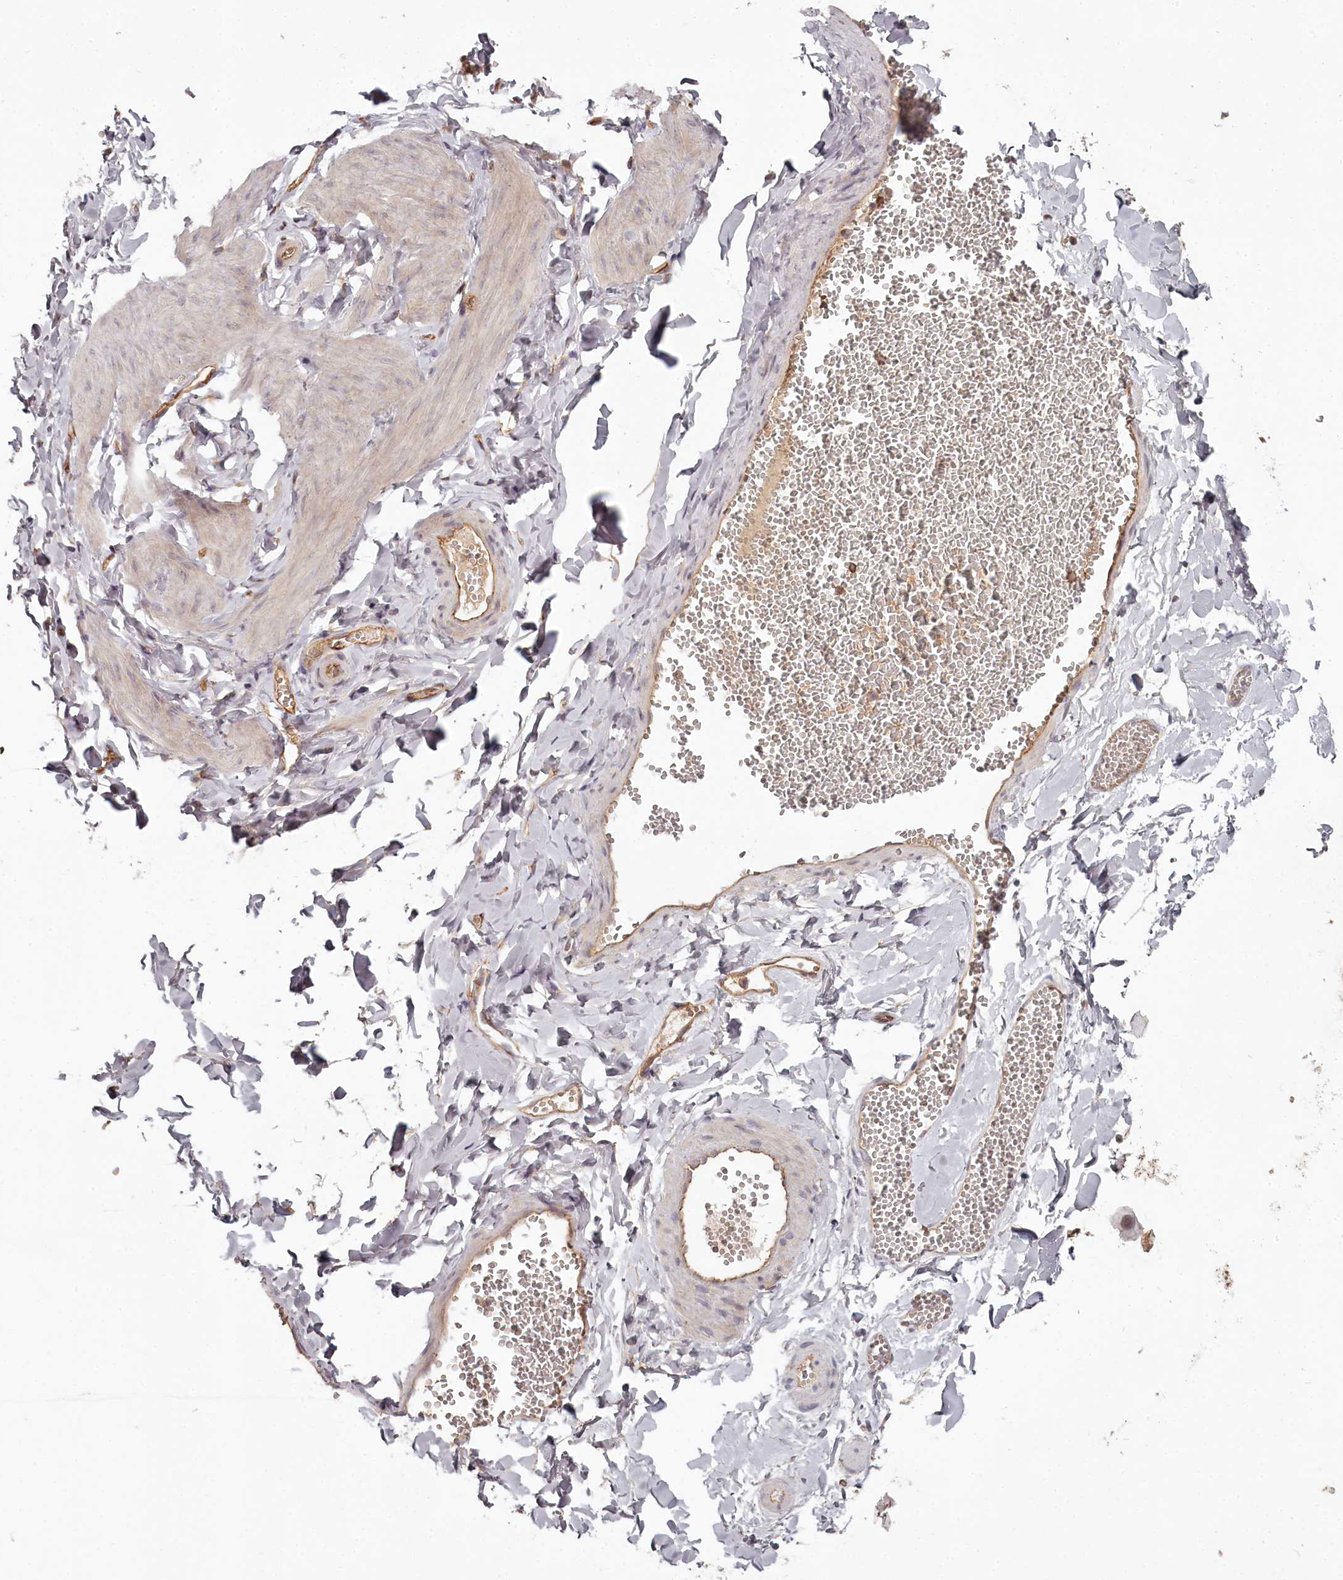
{"staining": {"intensity": "moderate", "quantity": "25%-75%", "location": "cytoplasmic/membranous"}, "tissue": "adipose tissue", "cell_type": "Adipocytes", "image_type": "normal", "snomed": [{"axis": "morphology", "description": "Normal tissue, NOS"}, {"axis": "topography", "description": "Gallbladder"}, {"axis": "topography", "description": "Peripheral nerve tissue"}], "caption": "This is a micrograph of IHC staining of benign adipose tissue, which shows moderate staining in the cytoplasmic/membranous of adipocytes.", "gene": "TMIE", "patient": {"sex": "male", "age": 38}}